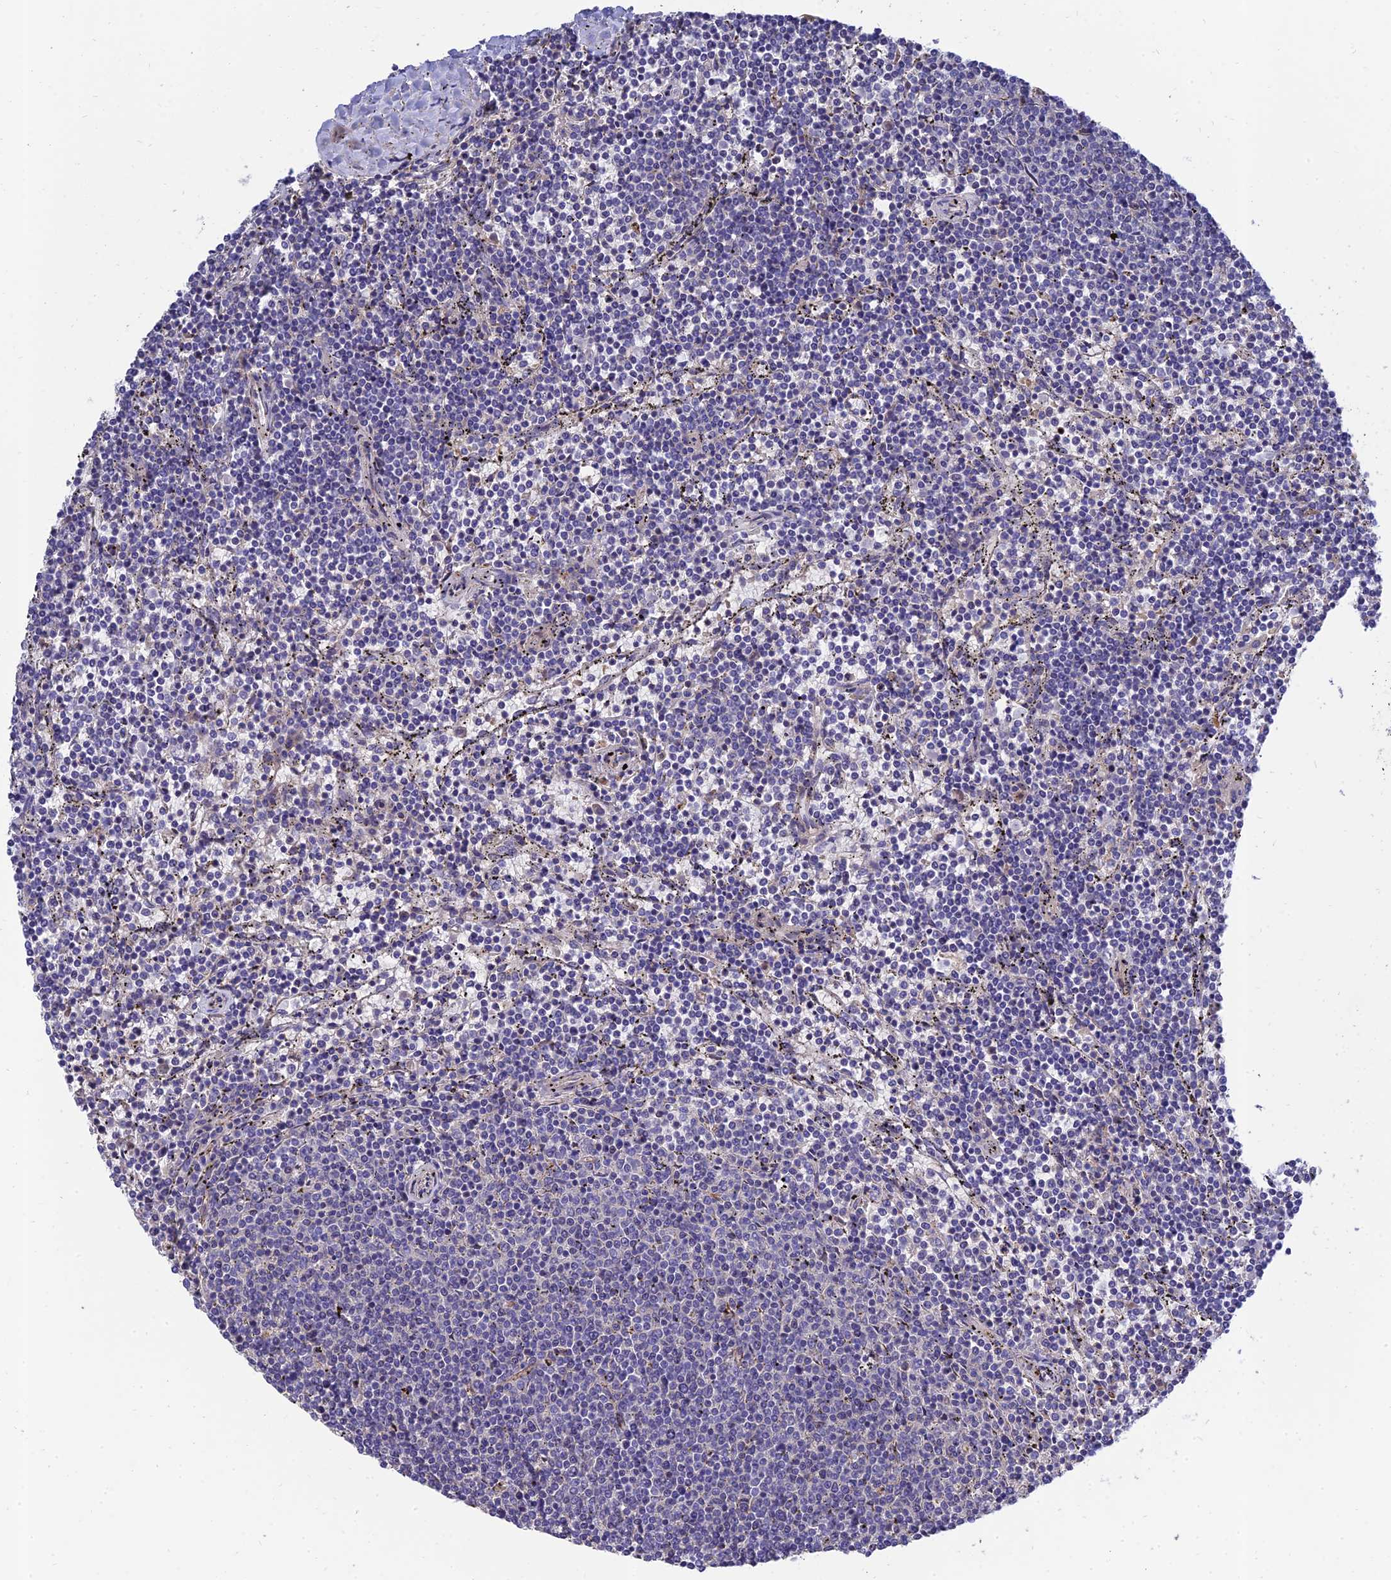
{"staining": {"intensity": "negative", "quantity": "none", "location": "none"}, "tissue": "lymphoma", "cell_type": "Tumor cells", "image_type": "cancer", "snomed": [{"axis": "morphology", "description": "Malignant lymphoma, non-Hodgkin's type, Low grade"}, {"axis": "topography", "description": "Spleen"}], "caption": "Tumor cells show no significant staining in lymphoma.", "gene": "MRPL35", "patient": {"sex": "female", "age": 50}}